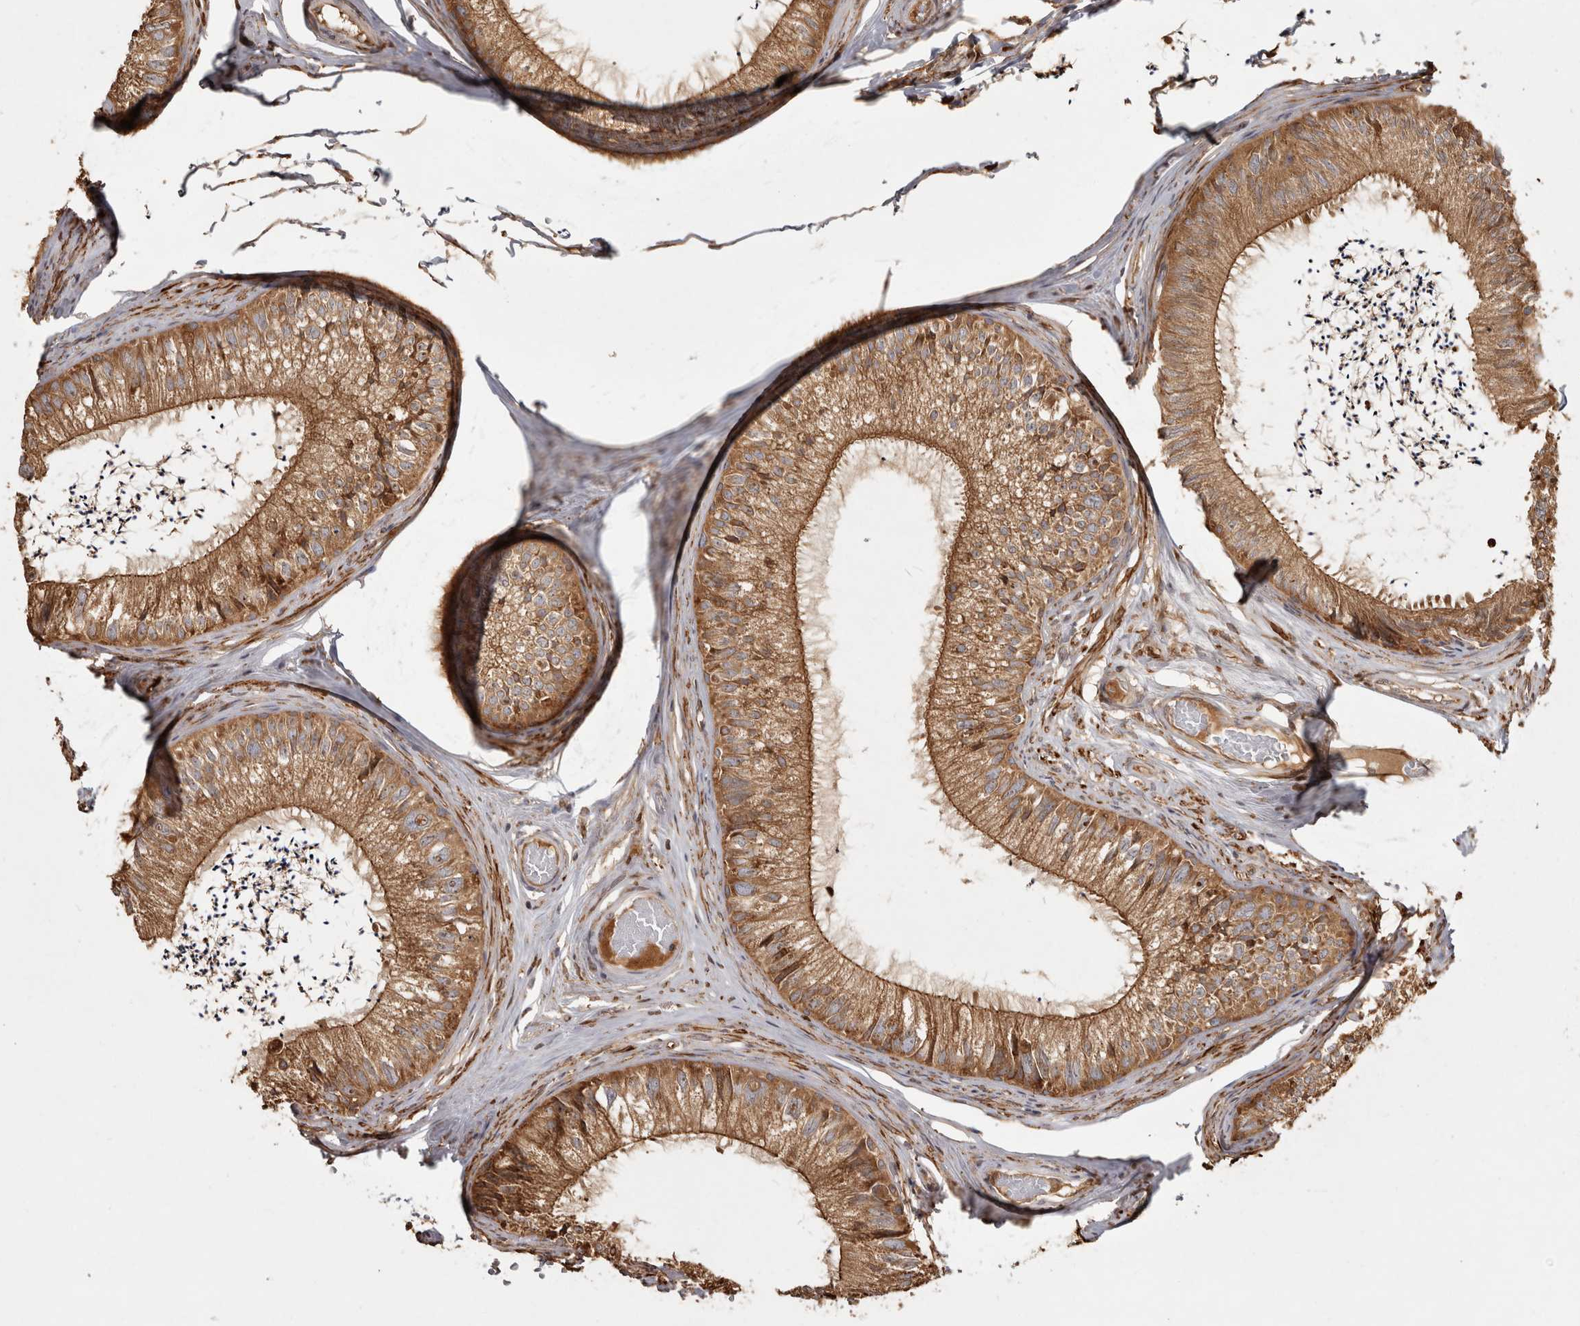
{"staining": {"intensity": "moderate", "quantity": ">75%", "location": "cytoplasmic/membranous"}, "tissue": "epididymis", "cell_type": "Glandular cells", "image_type": "normal", "snomed": [{"axis": "morphology", "description": "Normal tissue, NOS"}, {"axis": "topography", "description": "Epididymis"}], "caption": "Immunohistochemical staining of normal human epididymis demonstrates >75% levels of moderate cytoplasmic/membranous protein expression in about >75% of glandular cells. (brown staining indicates protein expression, while blue staining denotes nuclei).", "gene": "CAMSAP2", "patient": {"sex": "male", "age": 79}}